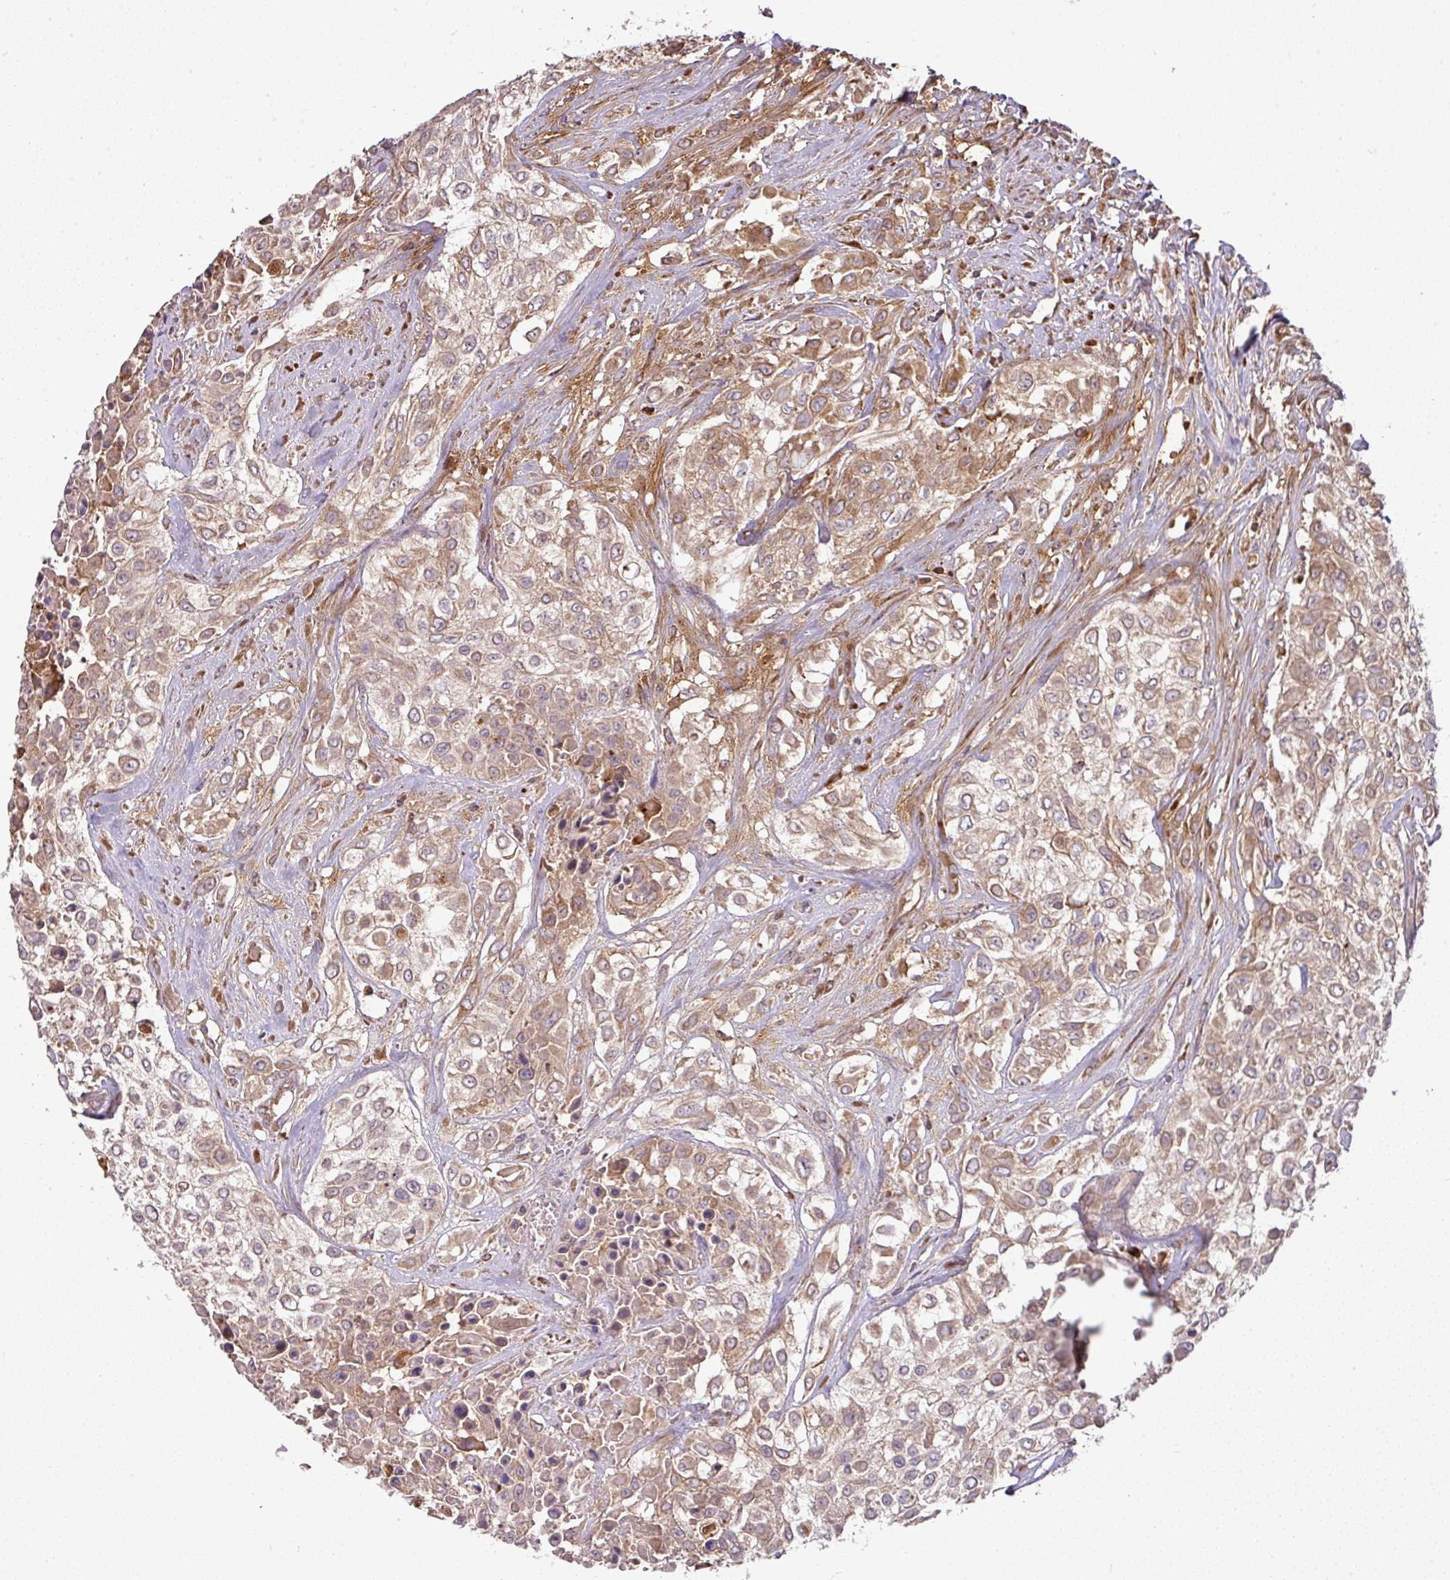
{"staining": {"intensity": "moderate", "quantity": ">75%", "location": "cytoplasmic/membranous"}, "tissue": "urothelial cancer", "cell_type": "Tumor cells", "image_type": "cancer", "snomed": [{"axis": "morphology", "description": "Urothelial carcinoma, High grade"}, {"axis": "topography", "description": "Urinary bladder"}], "caption": "Urothelial carcinoma (high-grade) stained with a brown dye exhibits moderate cytoplasmic/membranous positive positivity in about >75% of tumor cells.", "gene": "GALP", "patient": {"sex": "male", "age": 57}}